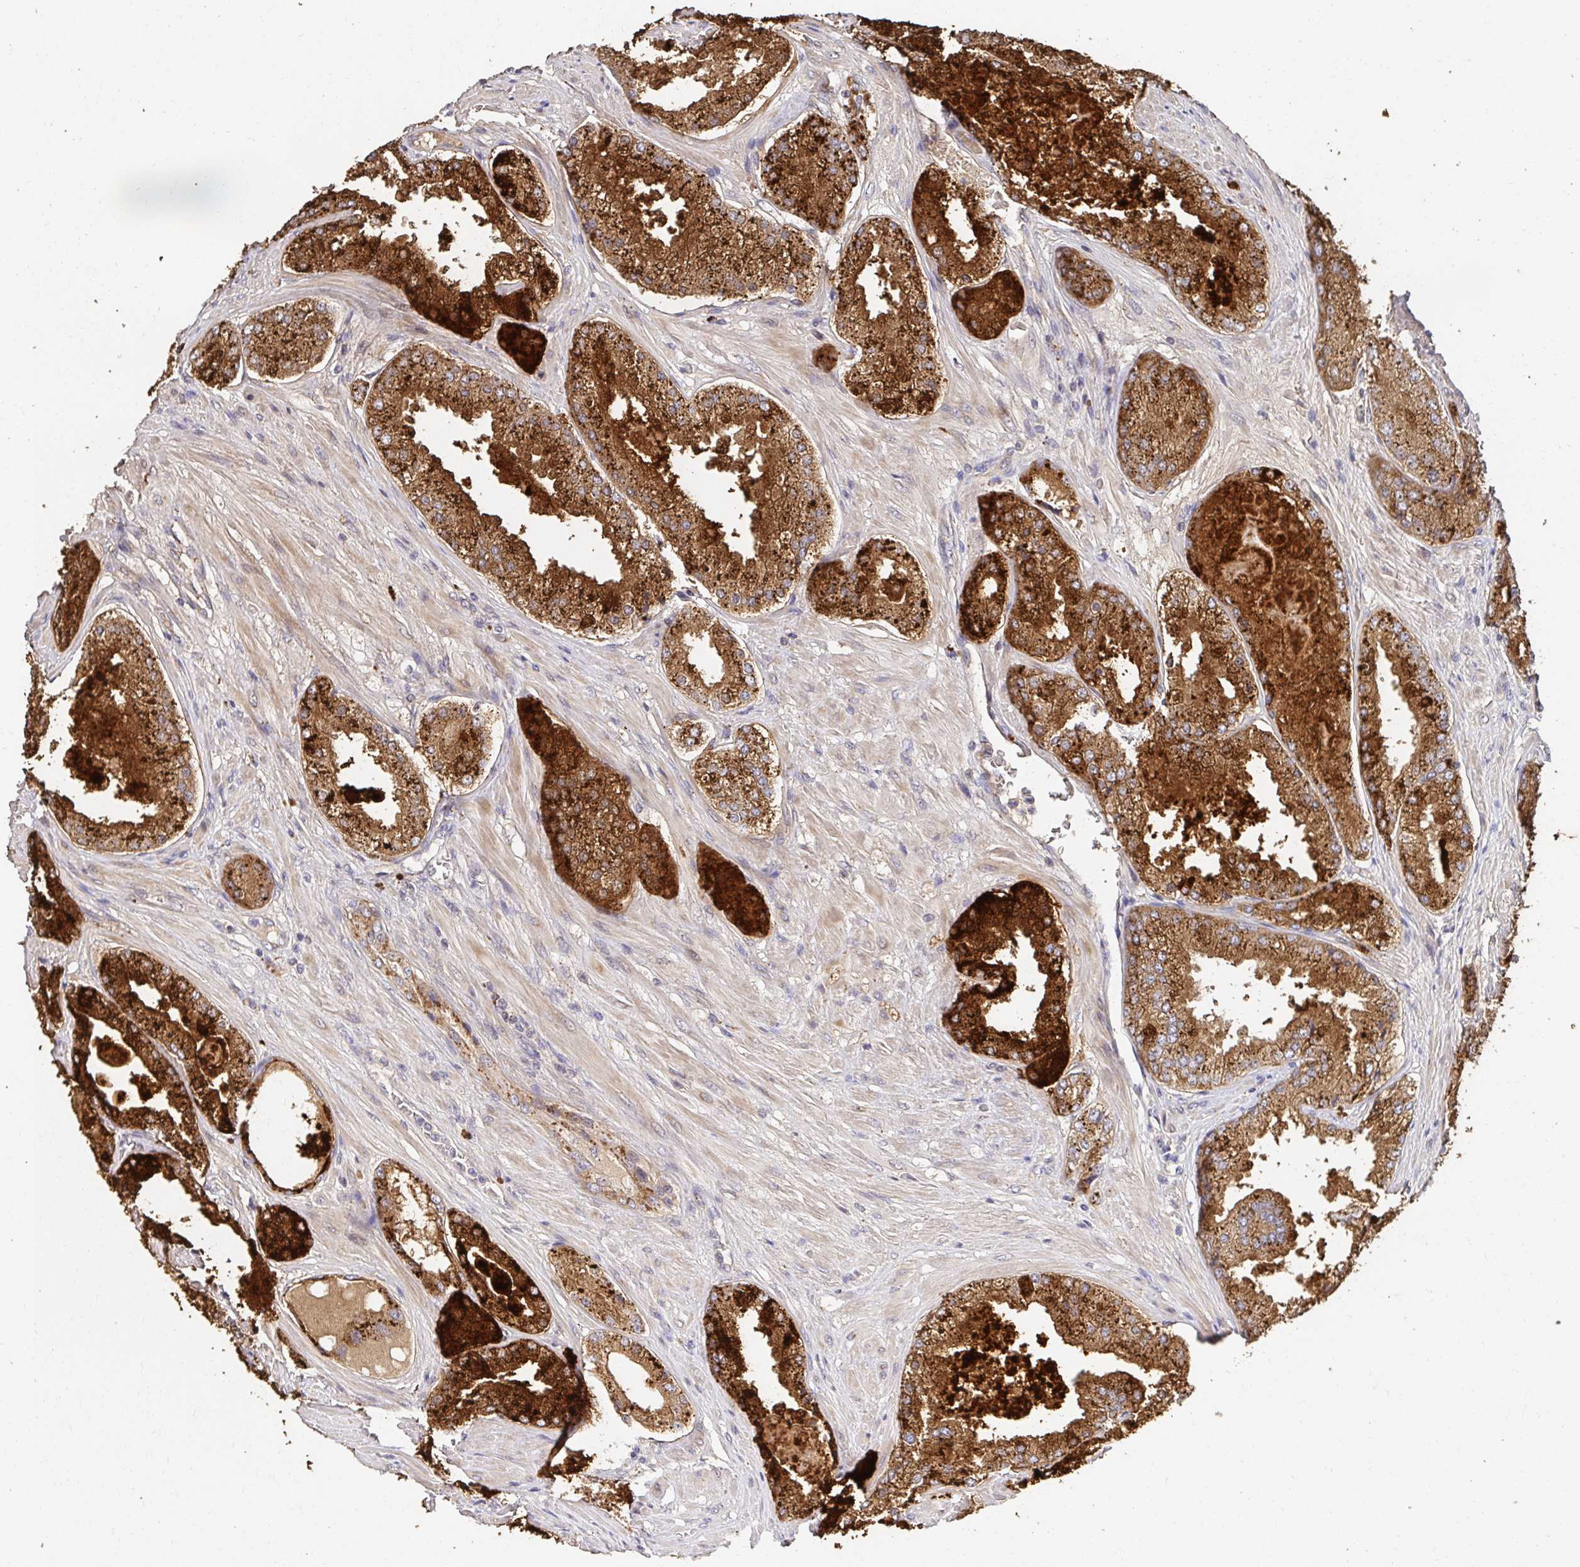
{"staining": {"intensity": "strong", "quantity": ">75%", "location": "cytoplasmic/membranous"}, "tissue": "prostate cancer", "cell_type": "Tumor cells", "image_type": "cancer", "snomed": [{"axis": "morphology", "description": "Adenocarcinoma, Low grade"}, {"axis": "topography", "description": "Prostate"}], "caption": "Immunohistochemical staining of human prostate cancer (adenocarcinoma (low-grade)) demonstrates strong cytoplasmic/membranous protein positivity in about >75% of tumor cells. (Brightfield microscopy of DAB IHC at high magnification).", "gene": "APBB1", "patient": {"sex": "male", "age": 68}}